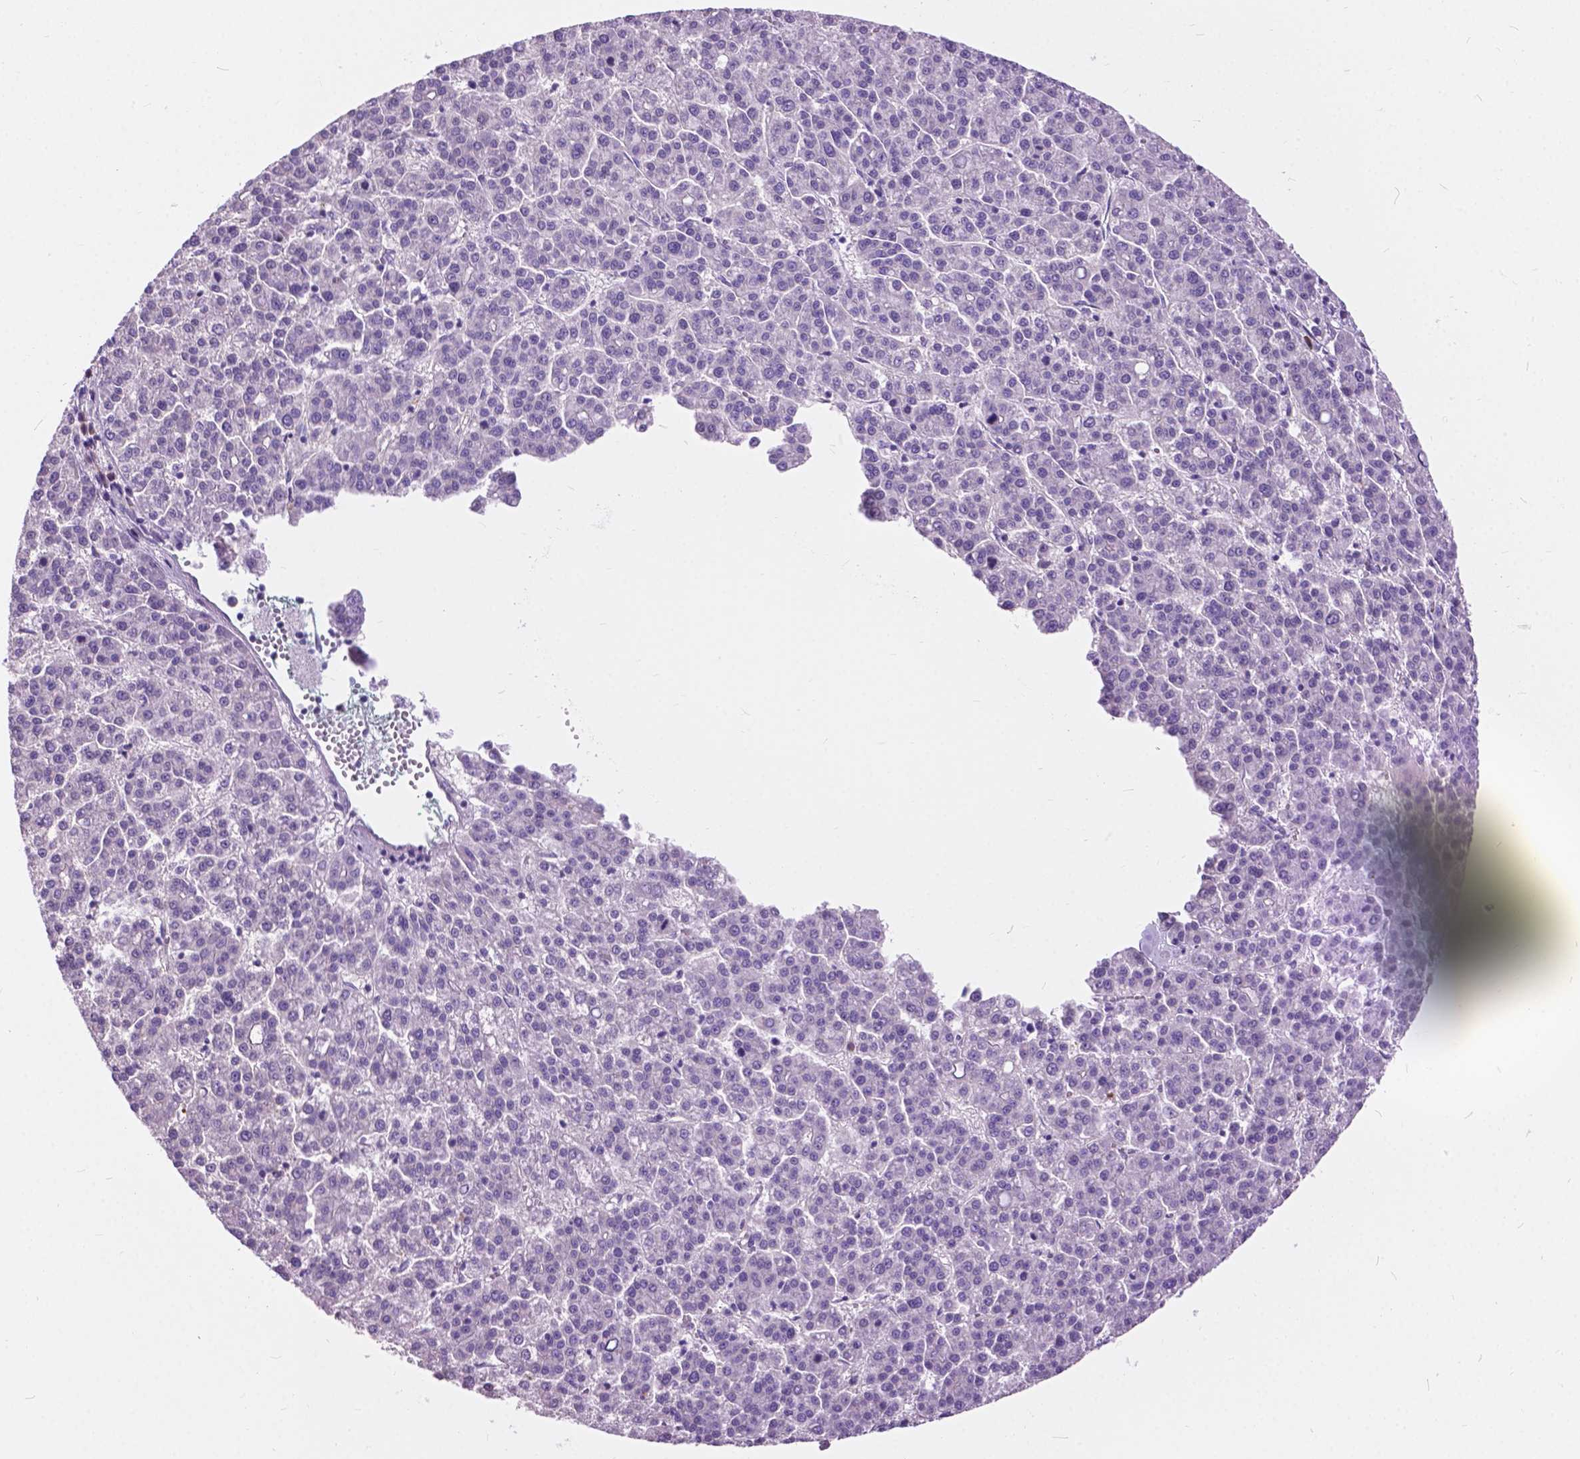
{"staining": {"intensity": "negative", "quantity": "none", "location": "none"}, "tissue": "liver cancer", "cell_type": "Tumor cells", "image_type": "cancer", "snomed": [{"axis": "morphology", "description": "Carcinoma, Hepatocellular, NOS"}, {"axis": "topography", "description": "Liver"}], "caption": "Tumor cells show no significant staining in liver cancer (hepatocellular carcinoma).", "gene": "PRR35", "patient": {"sex": "female", "age": 58}}